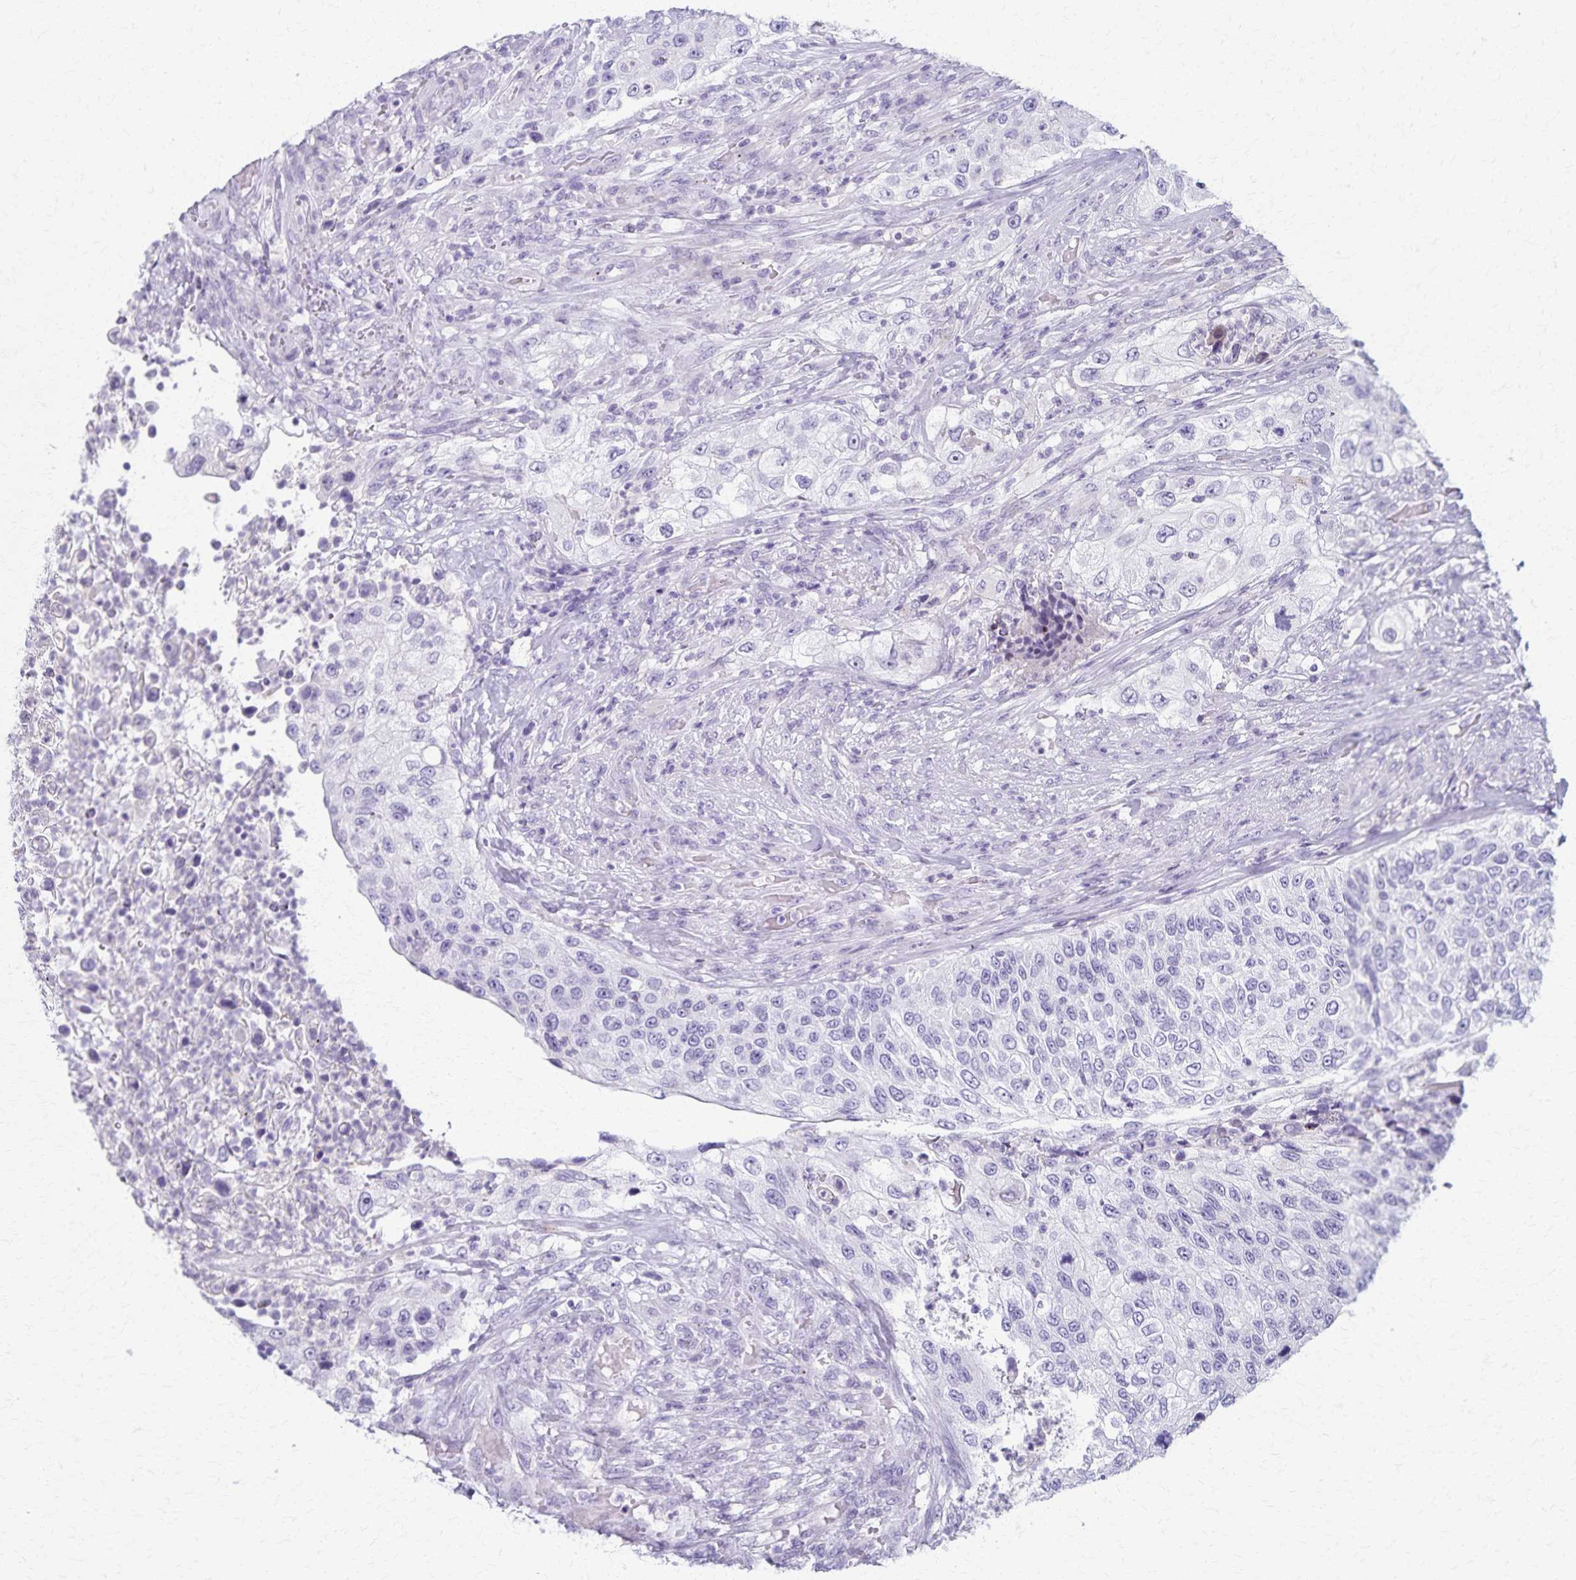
{"staining": {"intensity": "negative", "quantity": "none", "location": "none"}, "tissue": "urothelial cancer", "cell_type": "Tumor cells", "image_type": "cancer", "snomed": [{"axis": "morphology", "description": "Urothelial carcinoma, High grade"}, {"axis": "topography", "description": "Urinary bladder"}], "caption": "A photomicrograph of human urothelial cancer is negative for staining in tumor cells.", "gene": "TMEM60", "patient": {"sex": "female", "age": 60}}